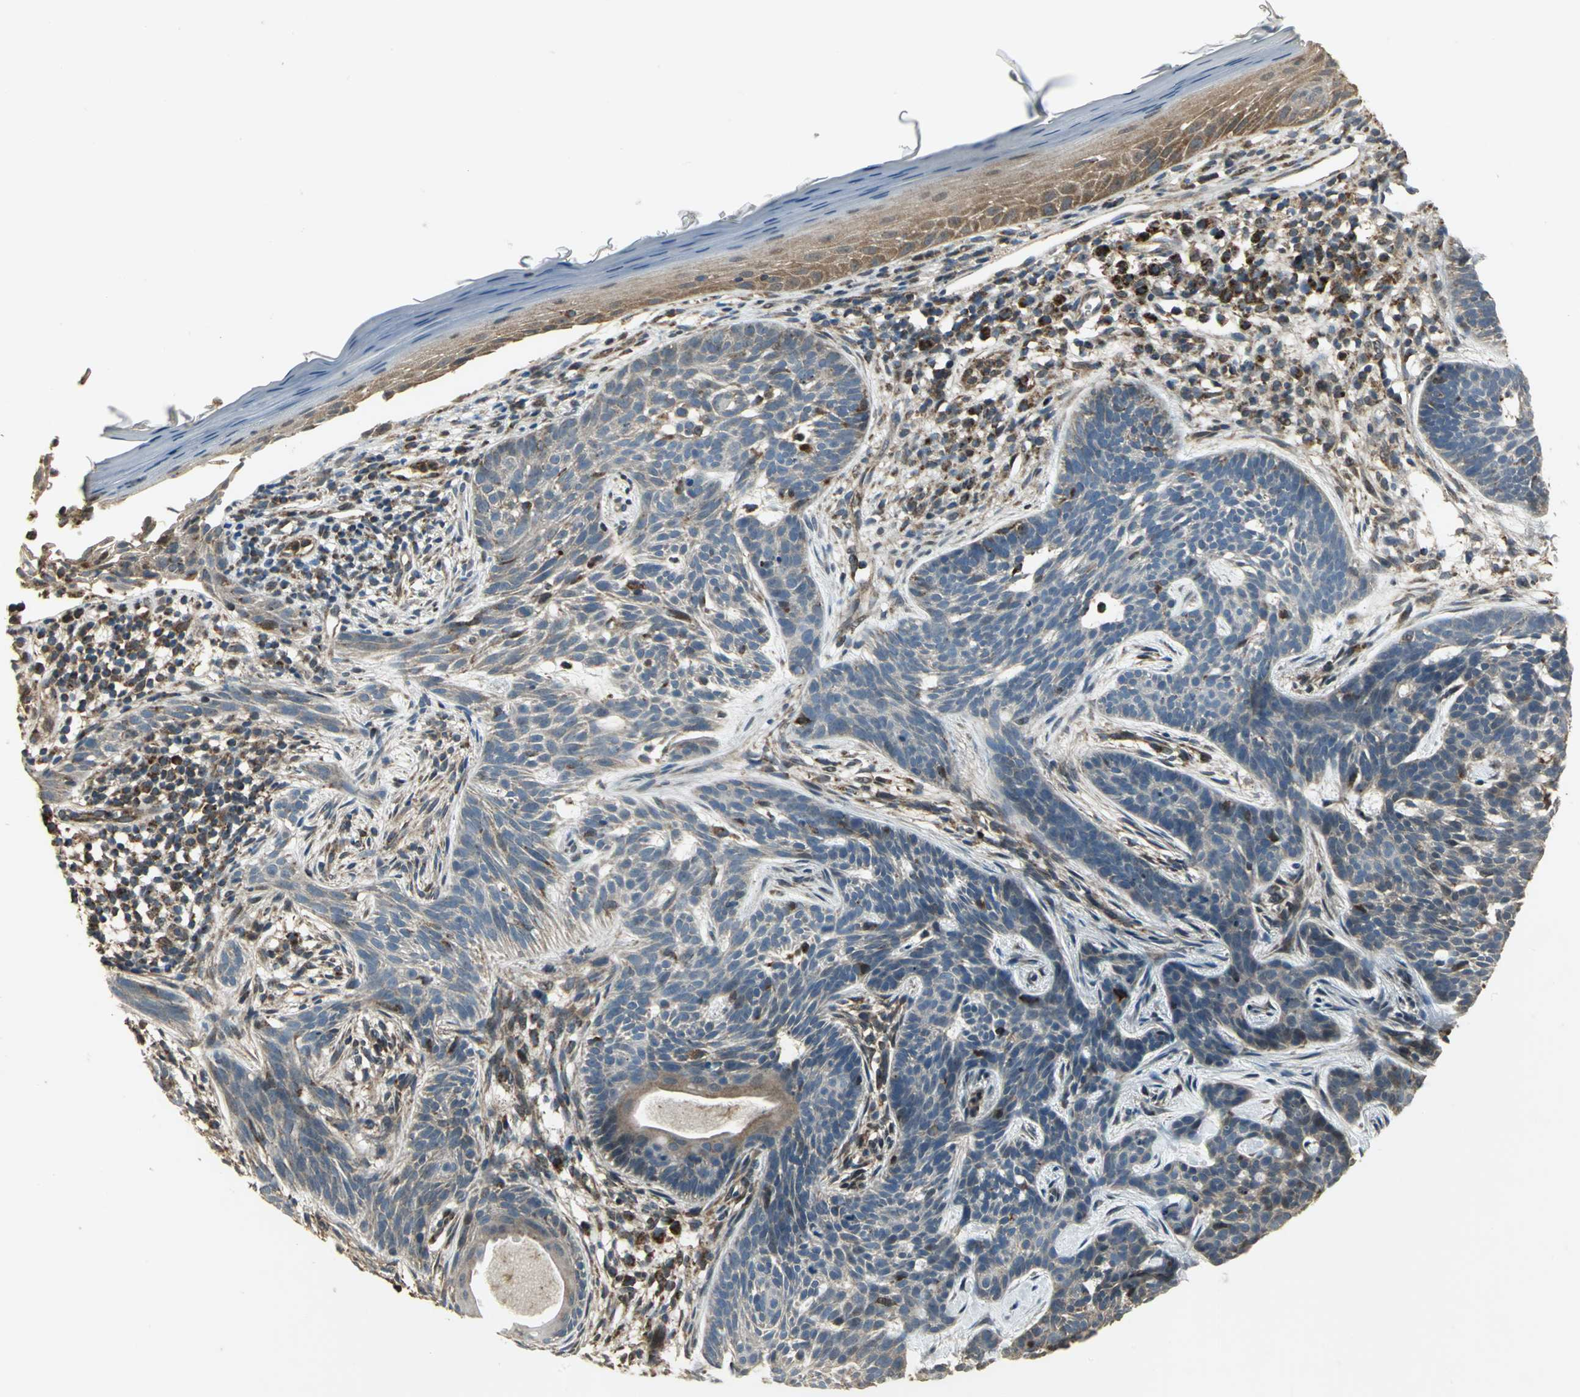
{"staining": {"intensity": "moderate", "quantity": ">75%", "location": "cytoplasmic/membranous"}, "tissue": "skin cancer", "cell_type": "Tumor cells", "image_type": "cancer", "snomed": [{"axis": "morphology", "description": "Normal tissue, NOS"}, {"axis": "morphology", "description": "Basal cell carcinoma"}, {"axis": "topography", "description": "Skin"}], "caption": "A photomicrograph showing moderate cytoplasmic/membranous positivity in approximately >75% of tumor cells in basal cell carcinoma (skin), as visualized by brown immunohistochemical staining.", "gene": "AMT", "patient": {"sex": "female", "age": 69}}